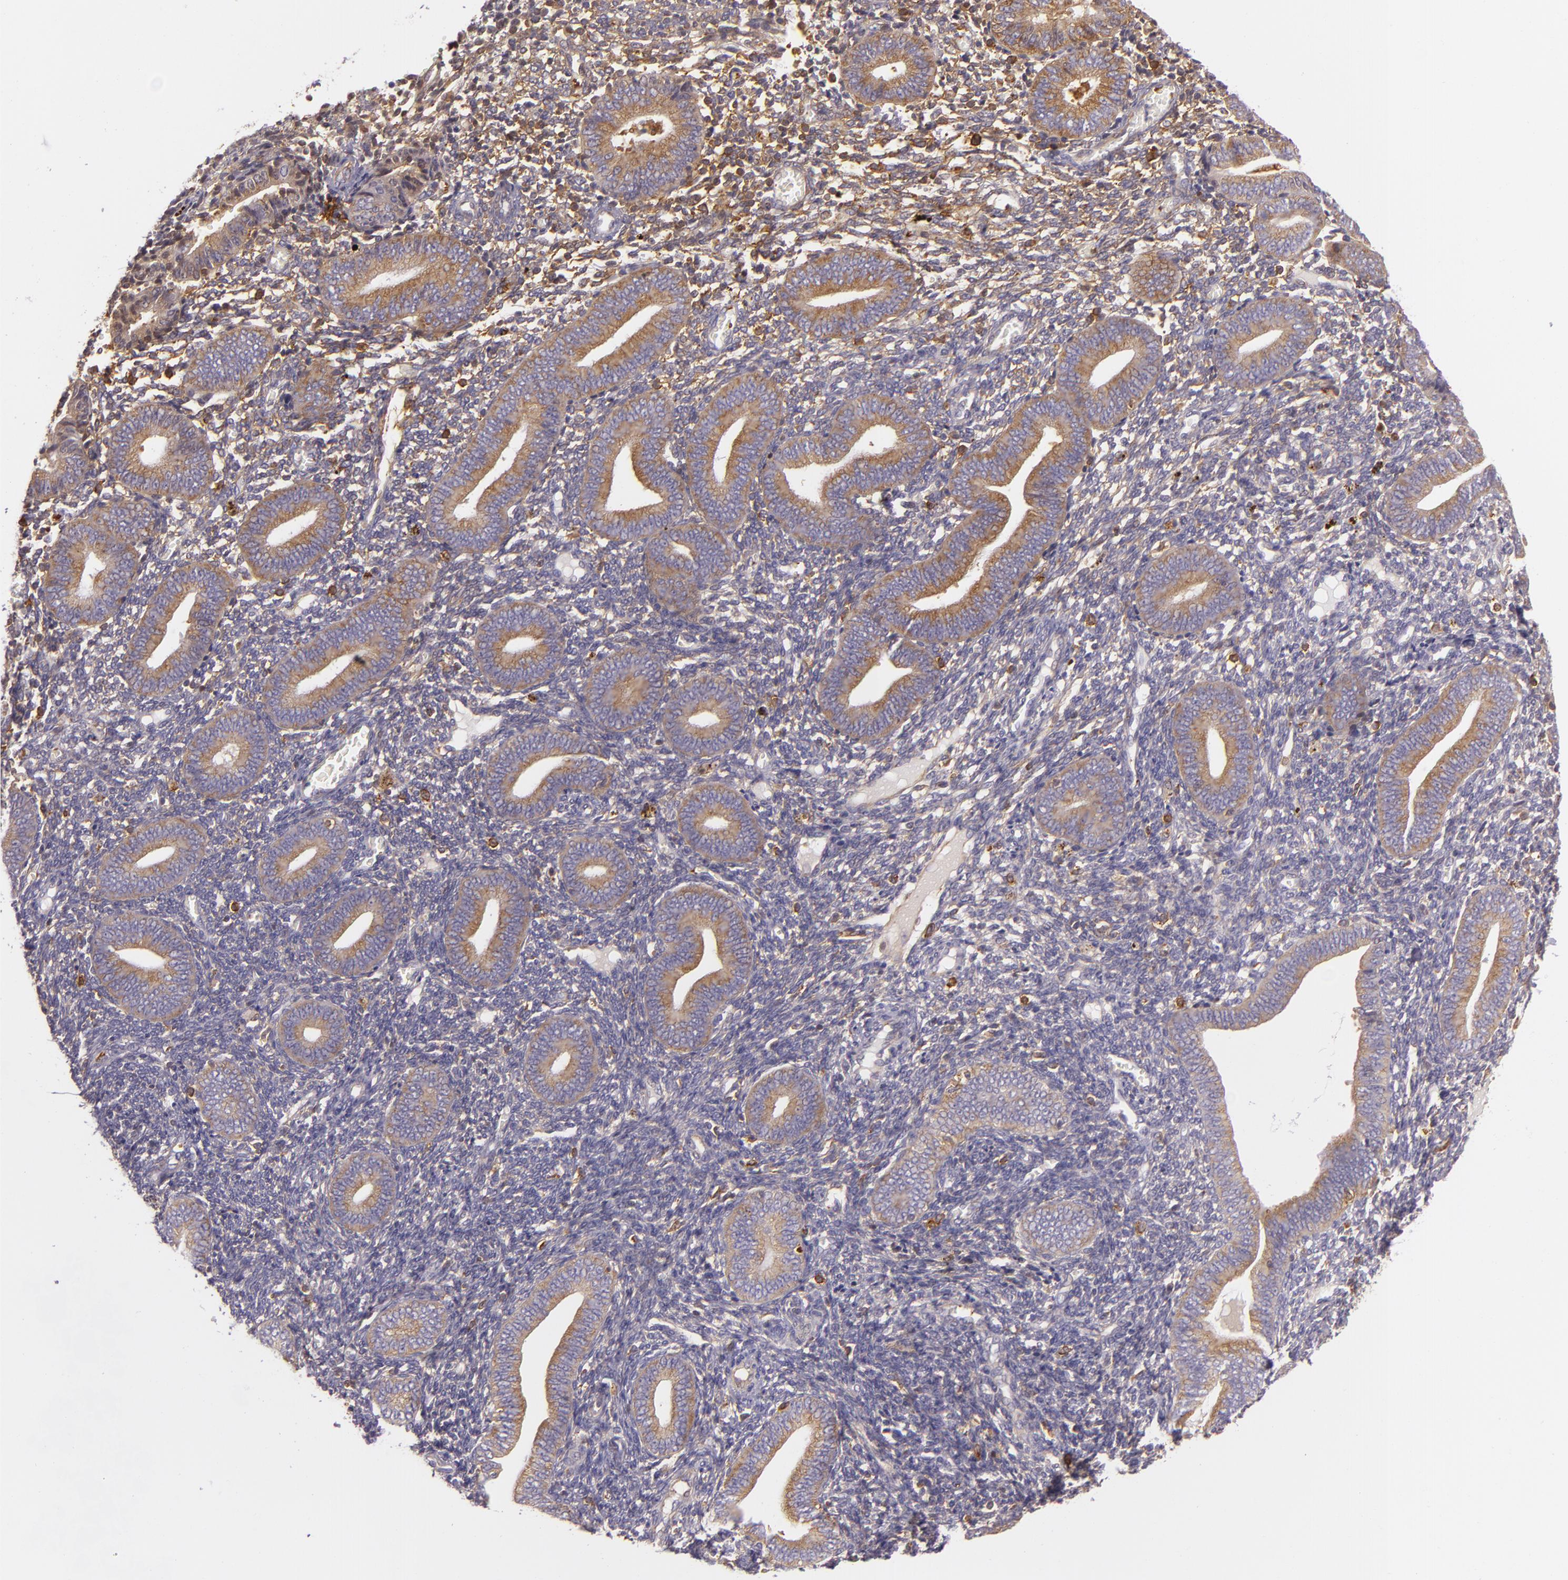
{"staining": {"intensity": "weak", "quantity": ">75%", "location": "cytoplasmic/membranous"}, "tissue": "endometrium", "cell_type": "Cells in endometrial stroma", "image_type": "normal", "snomed": [{"axis": "morphology", "description": "Normal tissue, NOS"}, {"axis": "topography", "description": "Uterus"}, {"axis": "topography", "description": "Endometrium"}], "caption": "An IHC histopathology image of benign tissue is shown. Protein staining in brown shows weak cytoplasmic/membranous positivity in endometrium within cells in endometrial stroma. (Brightfield microscopy of DAB IHC at high magnification).", "gene": "TLN1", "patient": {"sex": "female", "age": 33}}